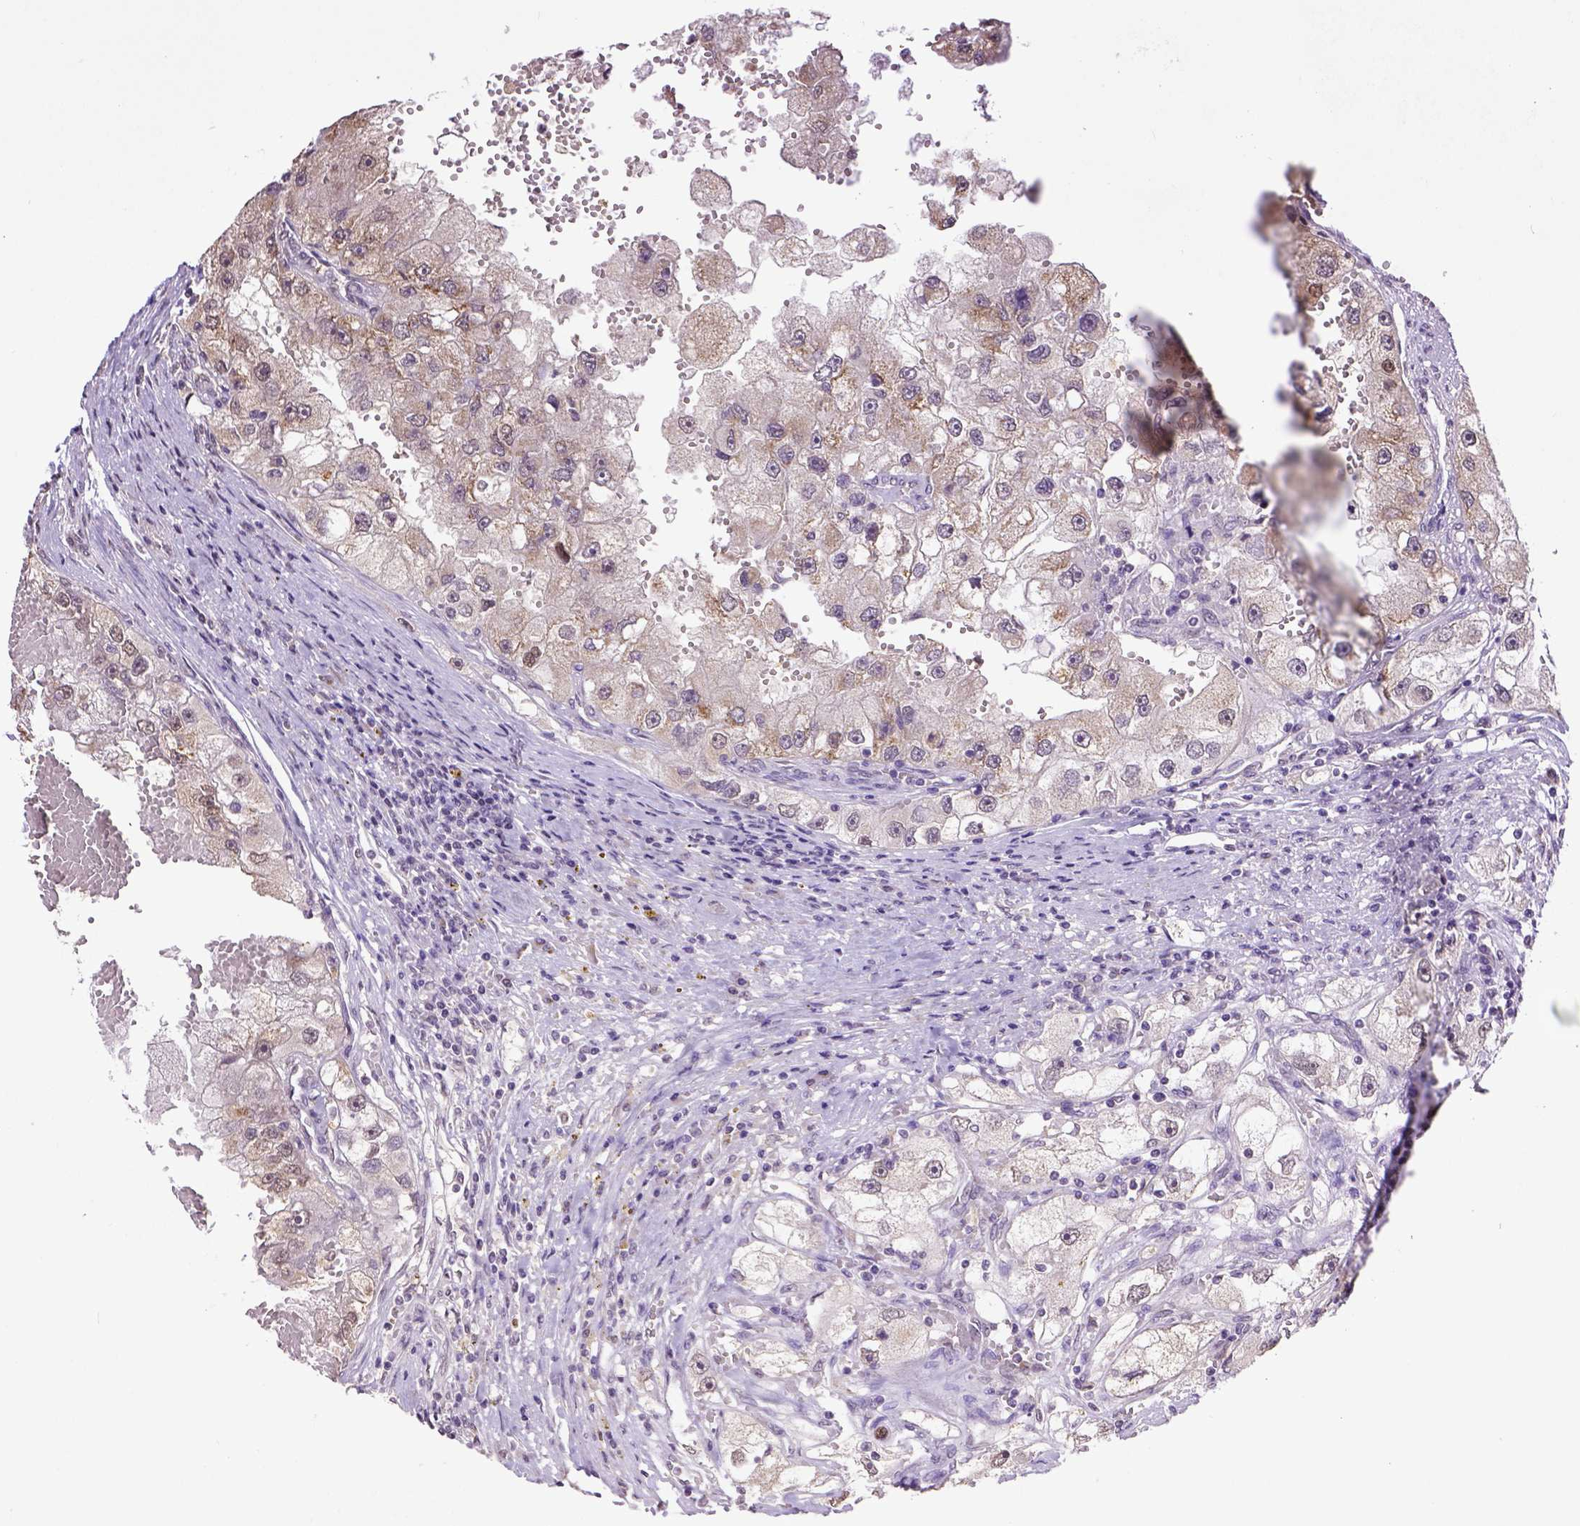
{"staining": {"intensity": "weak", "quantity": ">75%", "location": "cytoplasmic/membranous"}, "tissue": "renal cancer", "cell_type": "Tumor cells", "image_type": "cancer", "snomed": [{"axis": "morphology", "description": "Adenocarcinoma, NOS"}, {"axis": "topography", "description": "Kidney"}], "caption": "Renal adenocarcinoma stained with IHC demonstrates weak cytoplasmic/membranous staining in about >75% of tumor cells. Using DAB (3,3'-diaminobenzidine) (brown) and hematoxylin (blue) stains, captured at high magnification using brightfield microscopy.", "gene": "WDR17", "patient": {"sex": "male", "age": 63}}